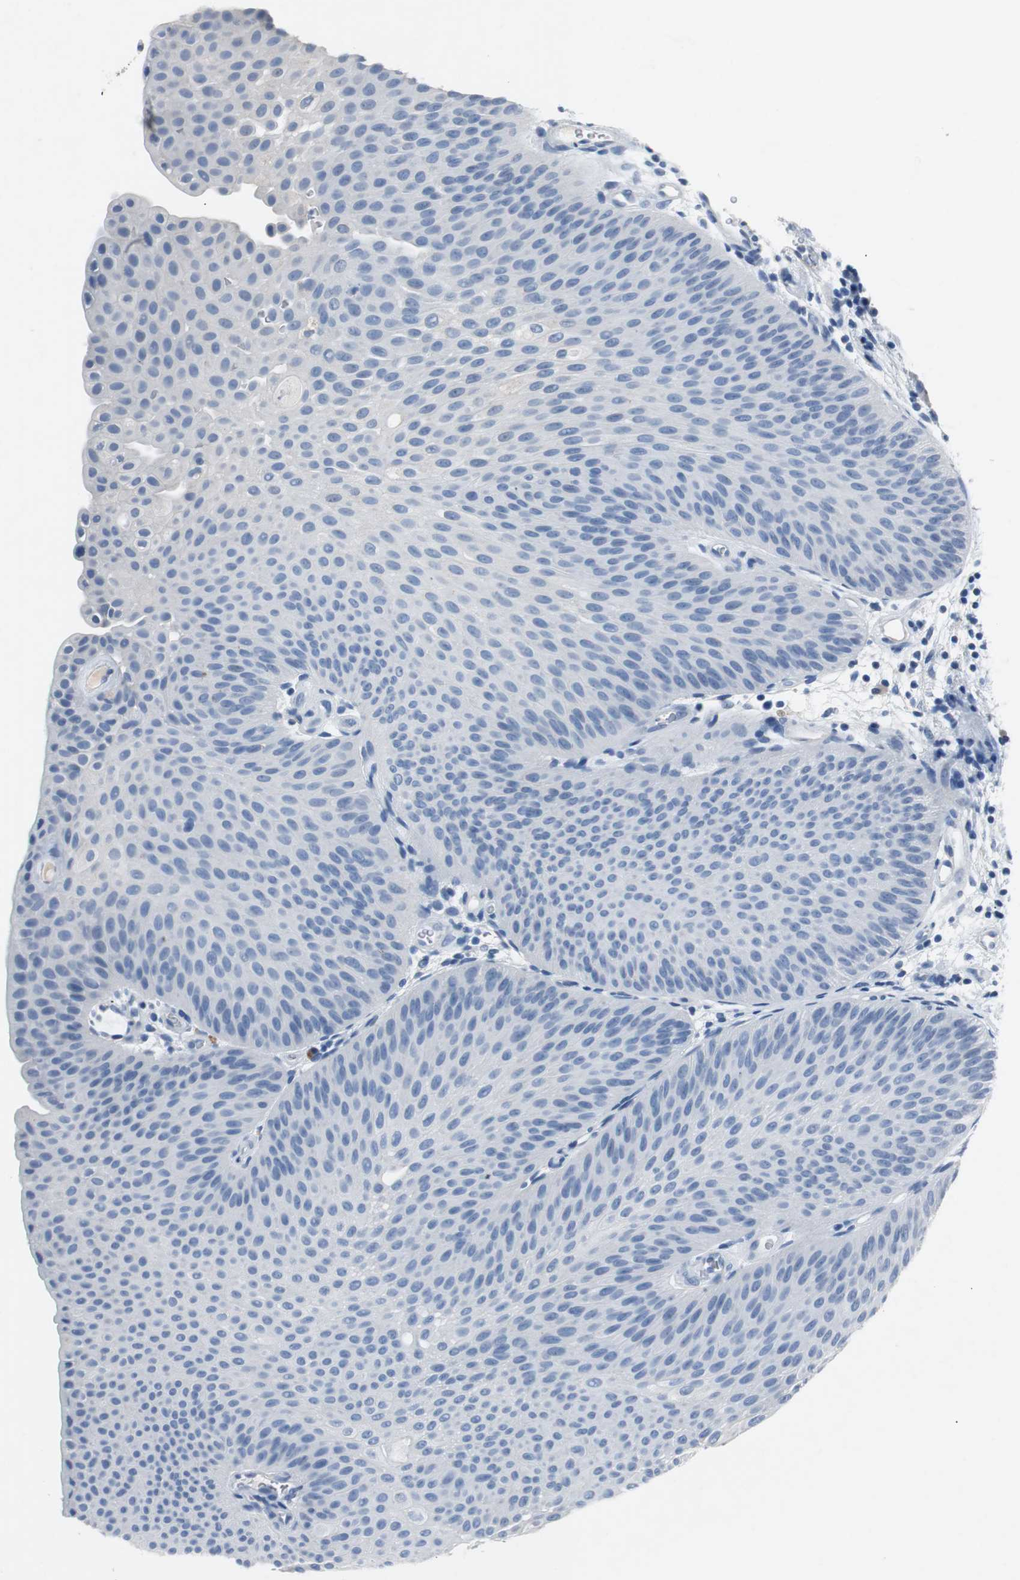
{"staining": {"intensity": "negative", "quantity": "none", "location": "none"}, "tissue": "urothelial cancer", "cell_type": "Tumor cells", "image_type": "cancer", "snomed": [{"axis": "morphology", "description": "Urothelial carcinoma, Low grade"}, {"axis": "topography", "description": "Urinary bladder"}], "caption": "Micrograph shows no significant protein expression in tumor cells of low-grade urothelial carcinoma.", "gene": "LRP2", "patient": {"sex": "female", "age": 60}}